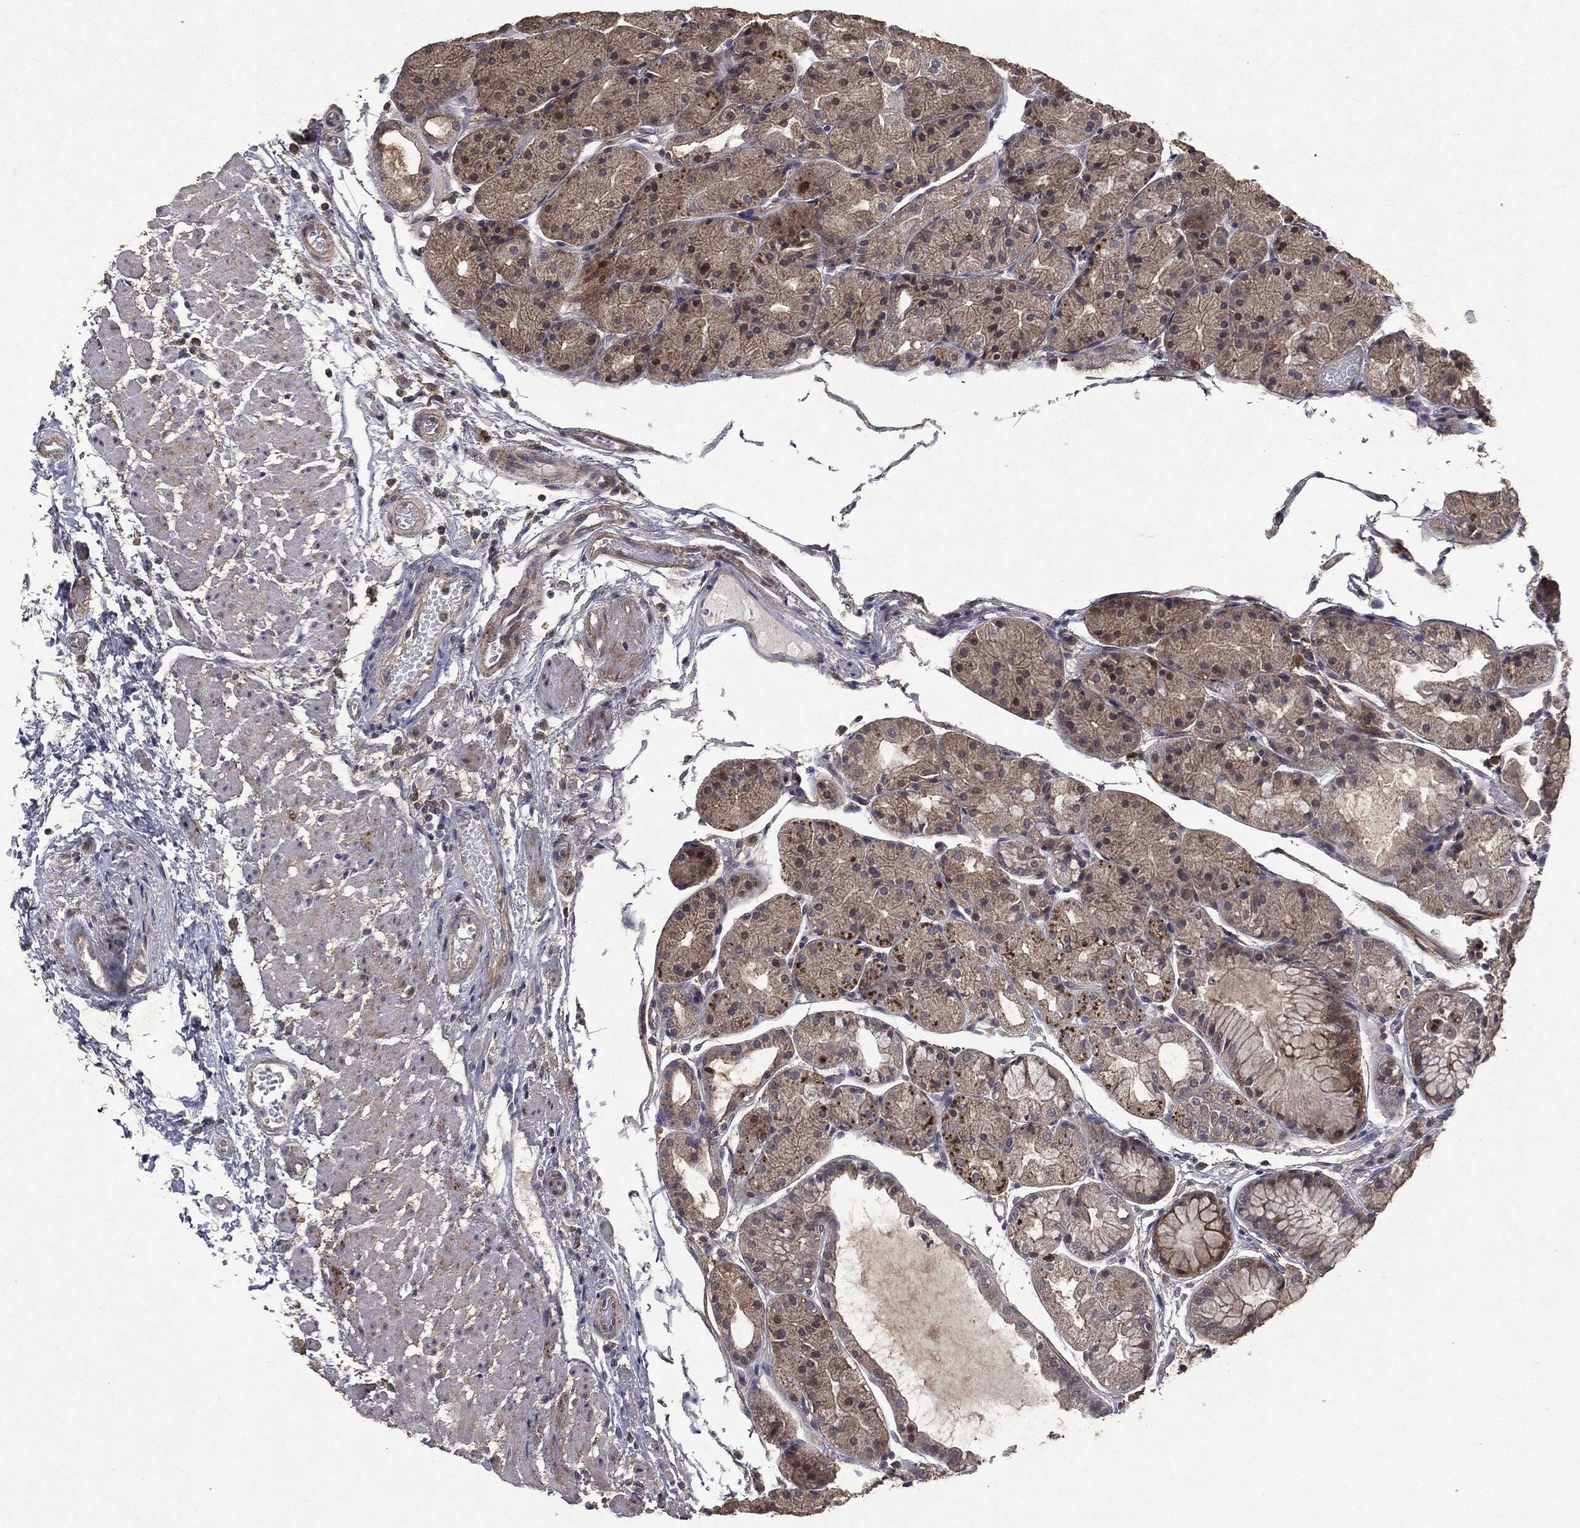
{"staining": {"intensity": "weak", "quantity": ">75%", "location": "cytoplasmic/membranous"}, "tissue": "stomach", "cell_type": "Glandular cells", "image_type": "normal", "snomed": [{"axis": "morphology", "description": "Normal tissue, NOS"}, {"axis": "topography", "description": "Stomach, upper"}], "caption": "Protein staining shows weak cytoplasmic/membranous expression in about >75% of glandular cells in unremarkable stomach.", "gene": "PTEN", "patient": {"sex": "male", "age": 72}}